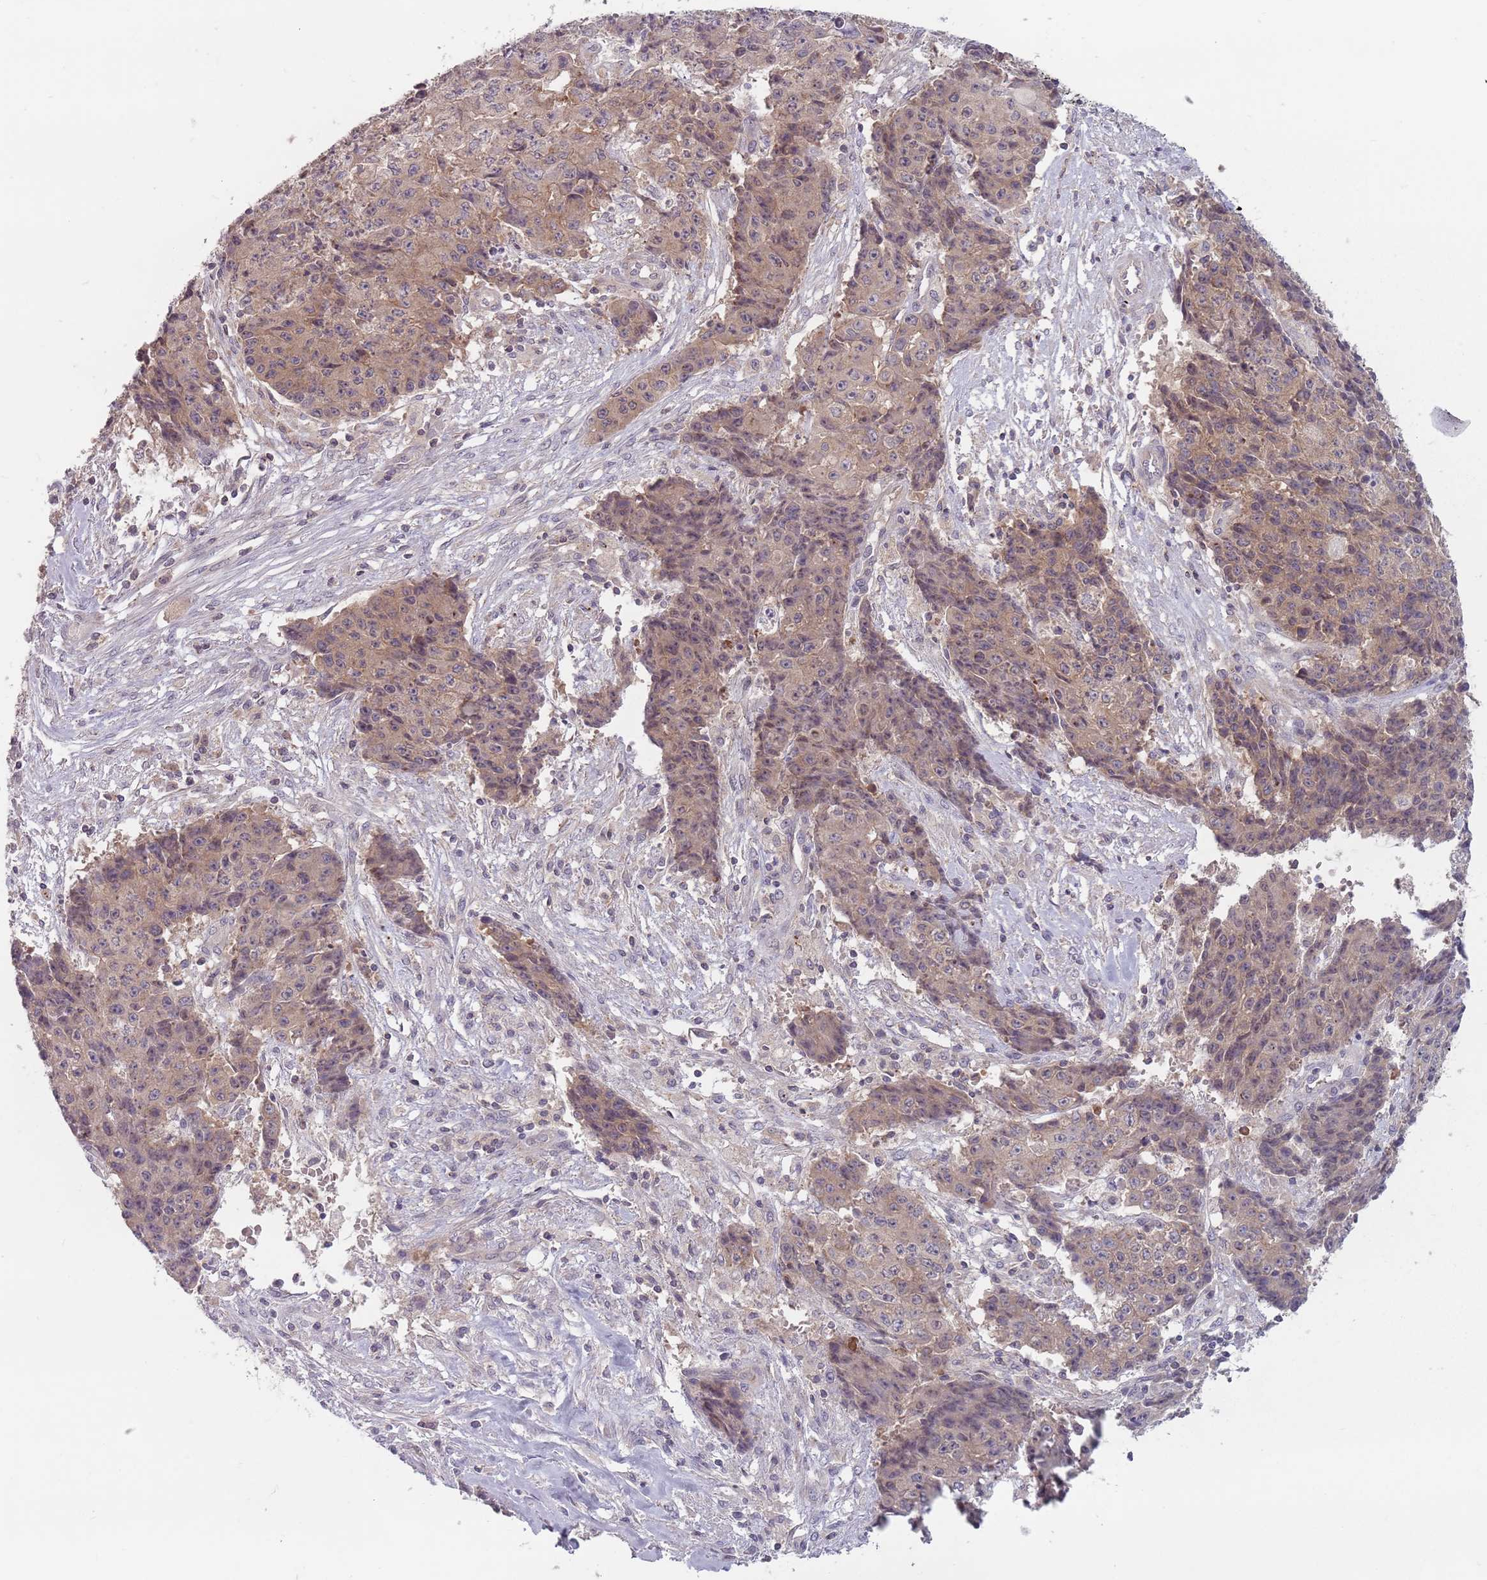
{"staining": {"intensity": "weak", "quantity": ">75%", "location": "cytoplasmic/membranous"}, "tissue": "ovarian cancer", "cell_type": "Tumor cells", "image_type": "cancer", "snomed": [{"axis": "morphology", "description": "Carcinoma, endometroid"}, {"axis": "topography", "description": "Ovary"}], "caption": "Immunohistochemistry histopathology image of neoplastic tissue: human endometroid carcinoma (ovarian) stained using immunohistochemistry exhibits low levels of weak protein expression localized specifically in the cytoplasmic/membranous of tumor cells, appearing as a cytoplasmic/membranous brown color.", "gene": "ASB13", "patient": {"sex": "female", "age": 42}}